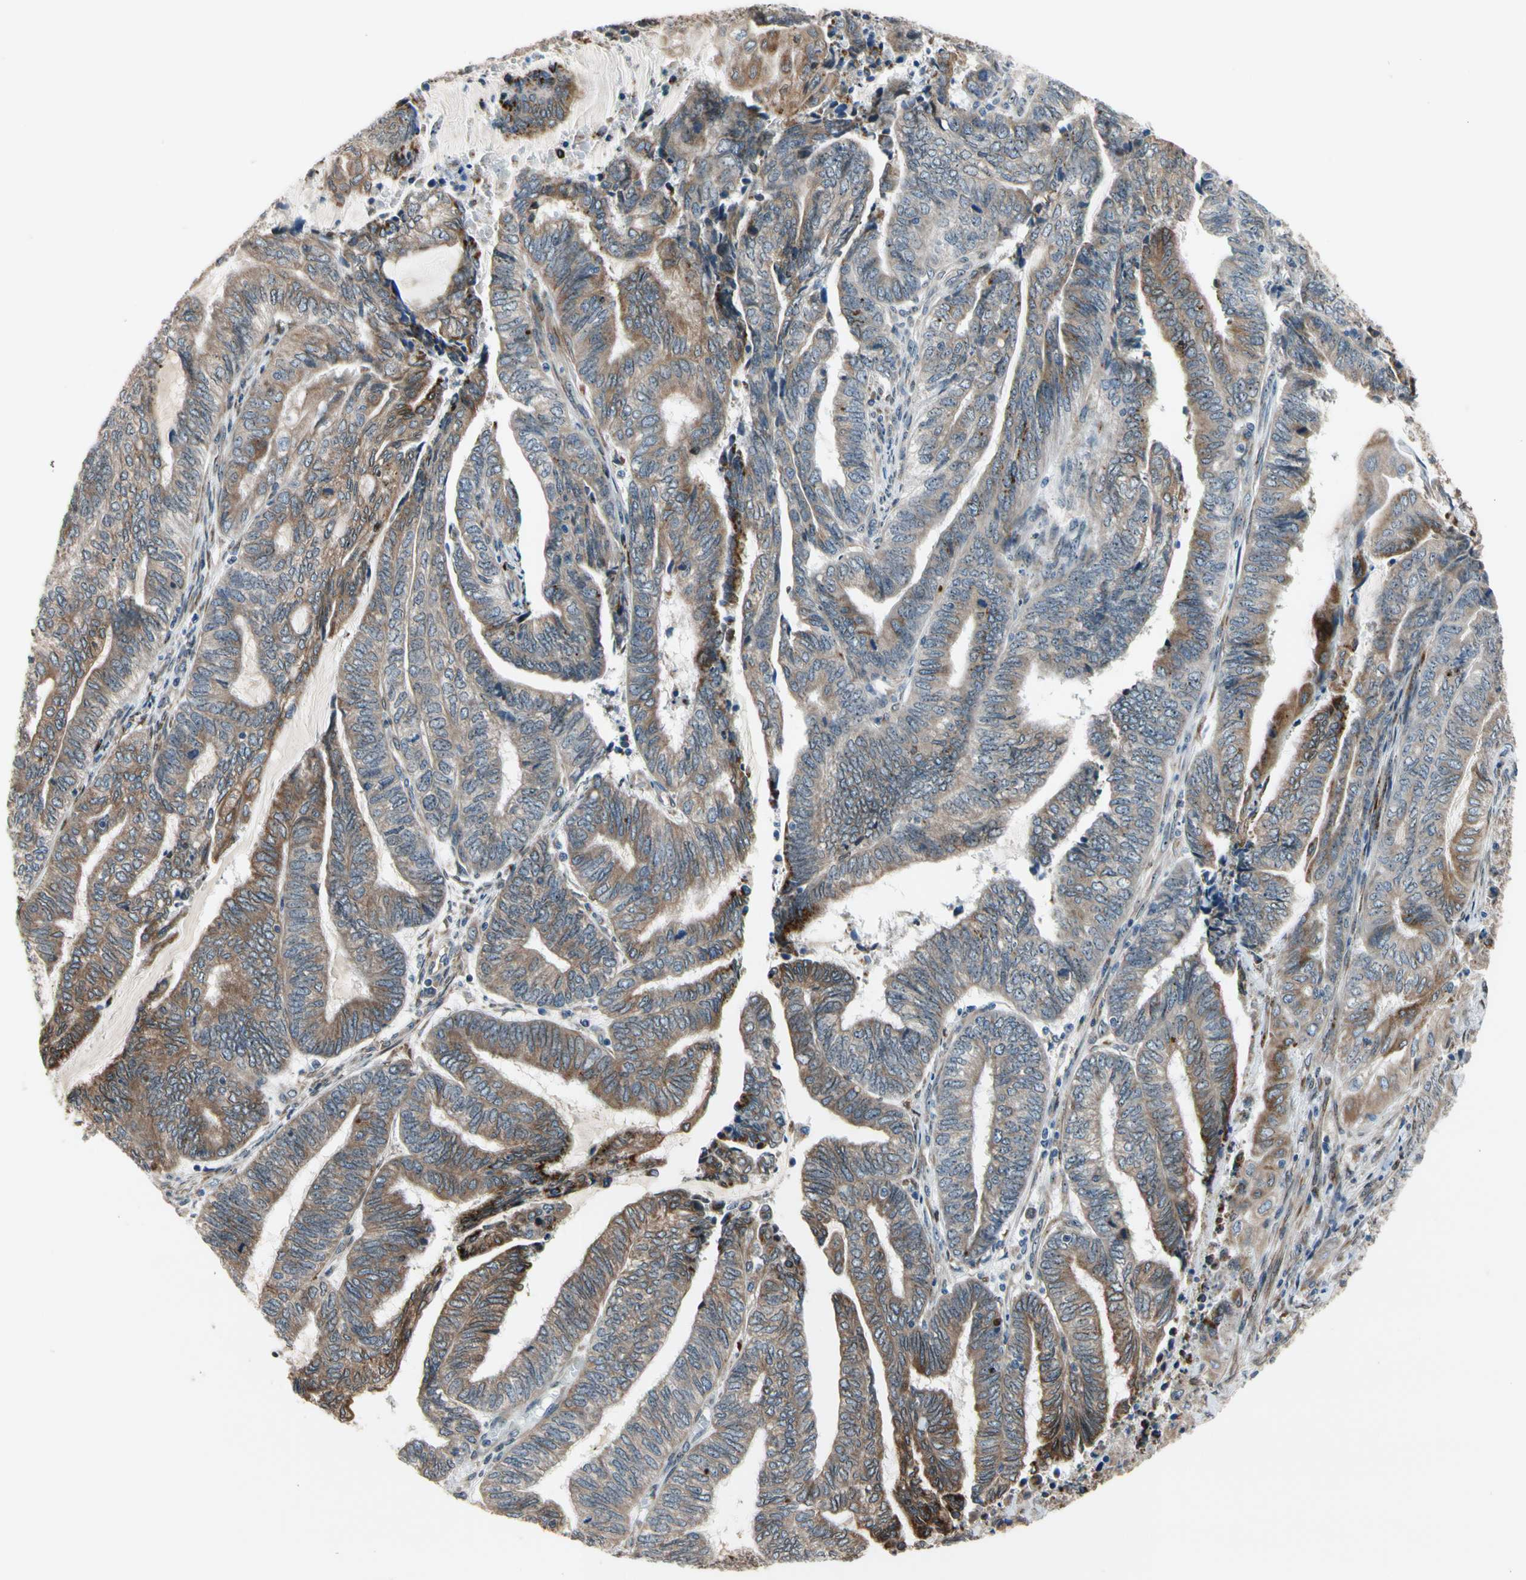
{"staining": {"intensity": "moderate", "quantity": ">75%", "location": "cytoplasmic/membranous"}, "tissue": "endometrial cancer", "cell_type": "Tumor cells", "image_type": "cancer", "snomed": [{"axis": "morphology", "description": "Adenocarcinoma, NOS"}, {"axis": "topography", "description": "Uterus"}, {"axis": "topography", "description": "Endometrium"}], "caption": "The immunohistochemical stain shows moderate cytoplasmic/membranous expression in tumor cells of adenocarcinoma (endometrial) tissue.", "gene": "TMED7", "patient": {"sex": "female", "age": 70}}